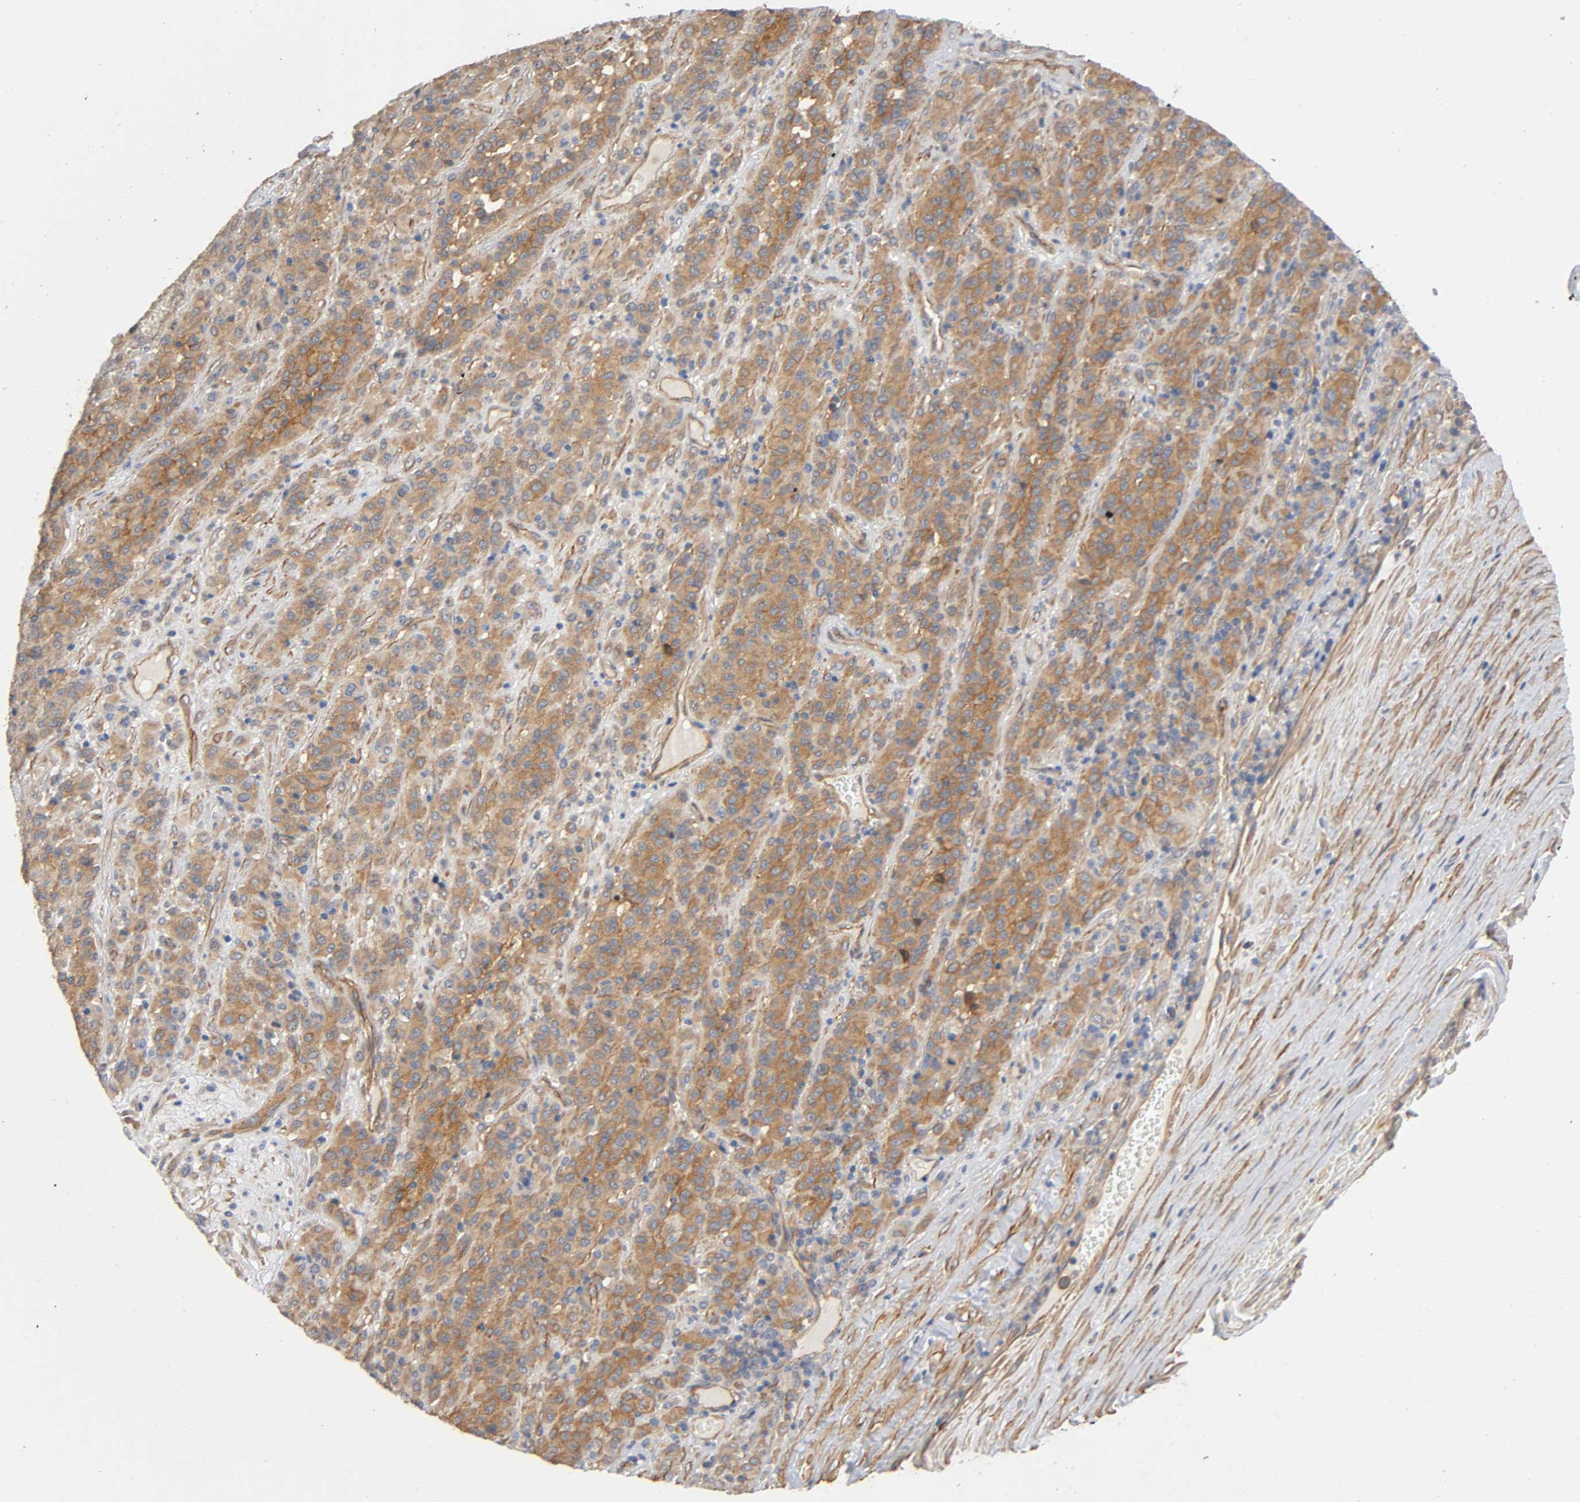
{"staining": {"intensity": "moderate", "quantity": ">75%", "location": "cytoplasmic/membranous"}, "tissue": "melanoma", "cell_type": "Tumor cells", "image_type": "cancer", "snomed": [{"axis": "morphology", "description": "Malignant melanoma, Metastatic site"}, {"axis": "topography", "description": "Pancreas"}], "caption": "A brown stain highlights moderate cytoplasmic/membranous expression of a protein in malignant melanoma (metastatic site) tumor cells.", "gene": "MARS1", "patient": {"sex": "female", "age": 30}}